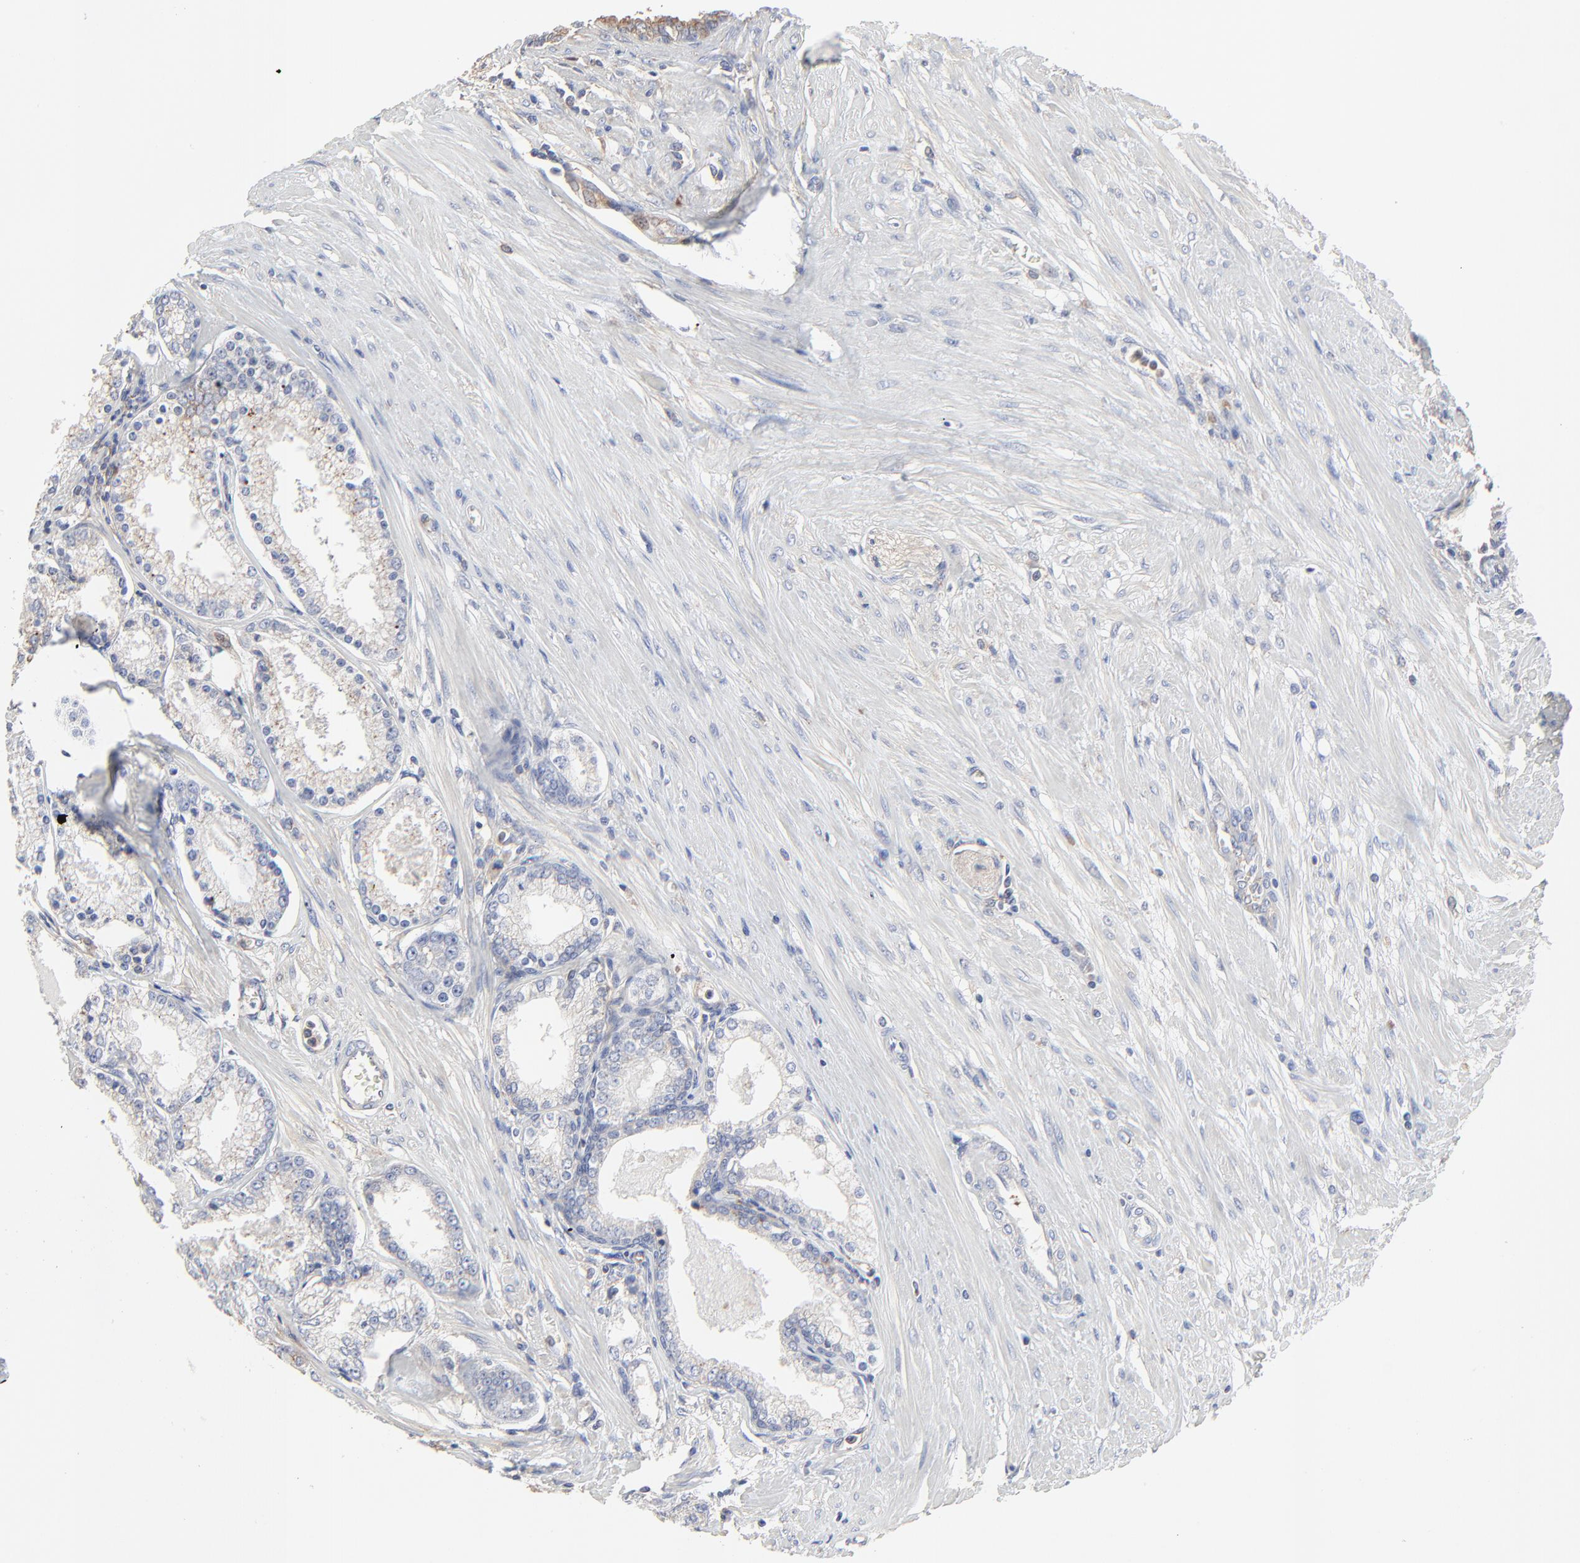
{"staining": {"intensity": "weak", "quantity": "<25%", "location": "cytoplasmic/membranous"}, "tissue": "prostate cancer", "cell_type": "Tumor cells", "image_type": "cancer", "snomed": [{"axis": "morphology", "description": "Adenocarcinoma, Medium grade"}, {"axis": "topography", "description": "Prostate"}], "caption": "Immunohistochemical staining of human medium-grade adenocarcinoma (prostate) shows no significant positivity in tumor cells.", "gene": "NXF3", "patient": {"sex": "male", "age": 72}}